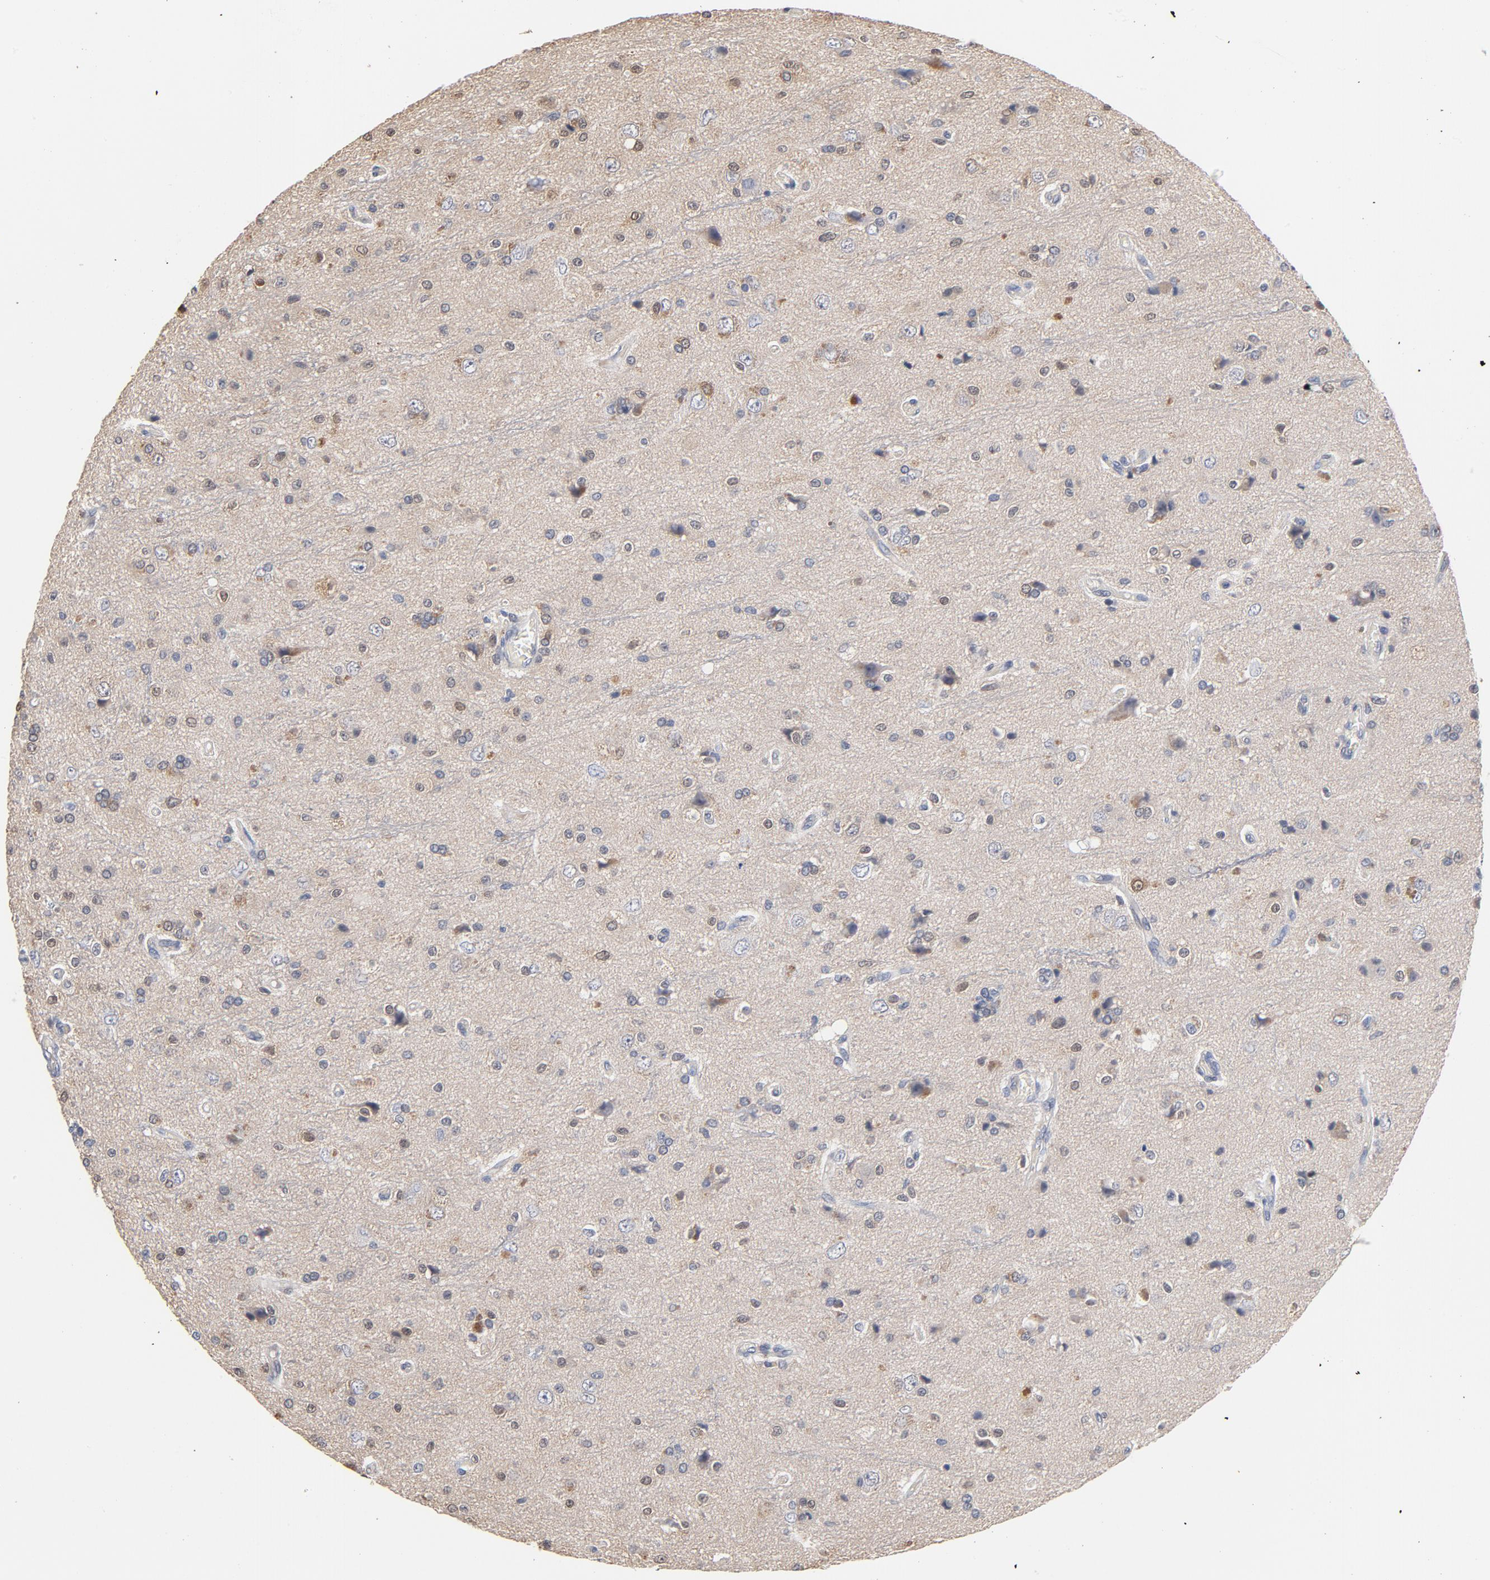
{"staining": {"intensity": "weak", "quantity": "25%-75%", "location": "cytoplasmic/membranous"}, "tissue": "glioma", "cell_type": "Tumor cells", "image_type": "cancer", "snomed": [{"axis": "morphology", "description": "Glioma, malignant, High grade"}, {"axis": "topography", "description": "Brain"}], "caption": "Immunohistochemical staining of malignant glioma (high-grade) shows weak cytoplasmic/membranous protein staining in approximately 25%-75% of tumor cells. (Brightfield microscopy of DAB IHC at high magnification).", "gene": "MIF", "patient": {"sex": "male", "age": 47}}